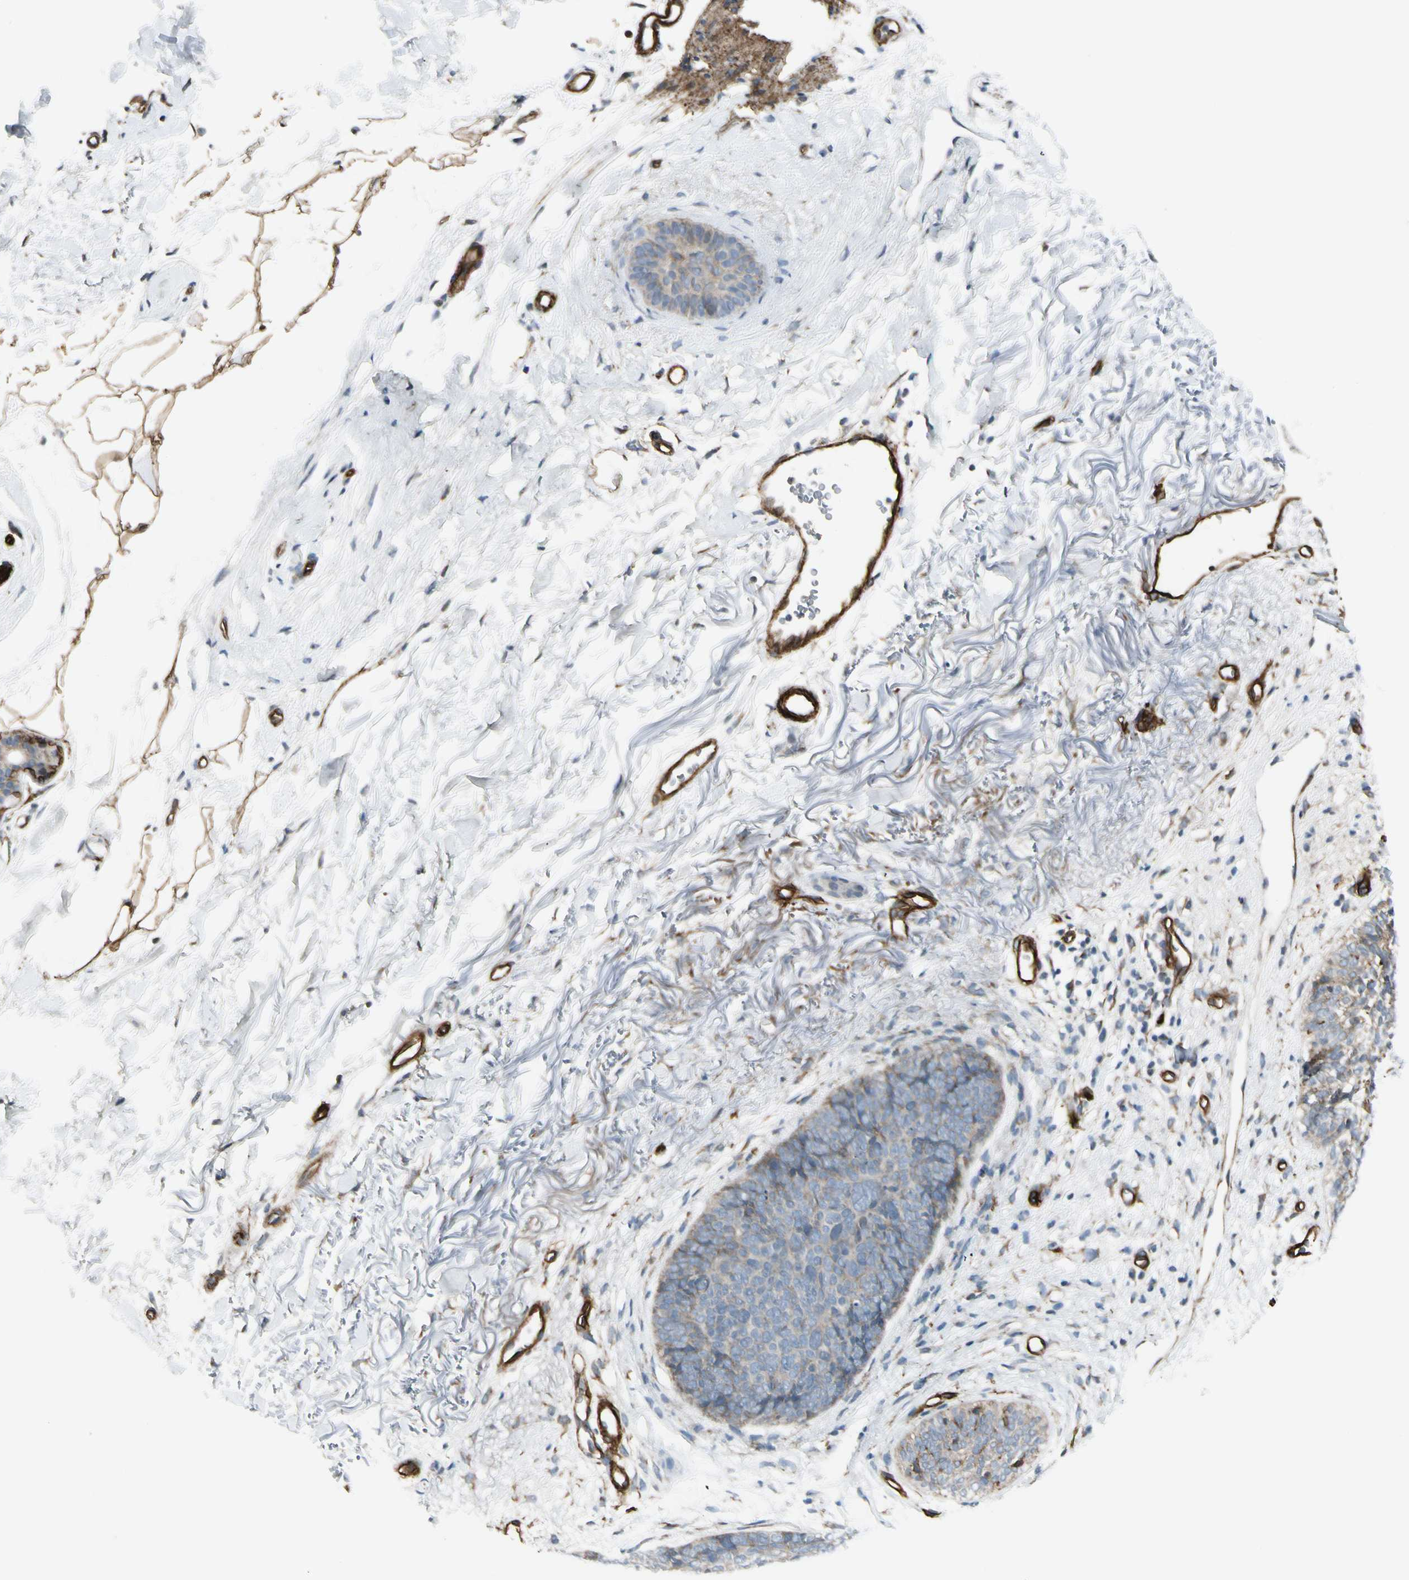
{"staining": {"intensity": "negative", "quantity": "none", "location": "none"}, "tissue": "skin cancer", "cell_type": "Tumor cells", "image_type": "cancer", "snomed": [{"axis": "morphology", "description": "Basal cell carcinoma"}, {"axis": "topography", "description": "Skin"}], "caption": "Immunohistochemistry of human skin cancer demonstrates no staining in tumor cells.", "gene": "MCAM", "patient": {"sex": "female", "age": 70}}